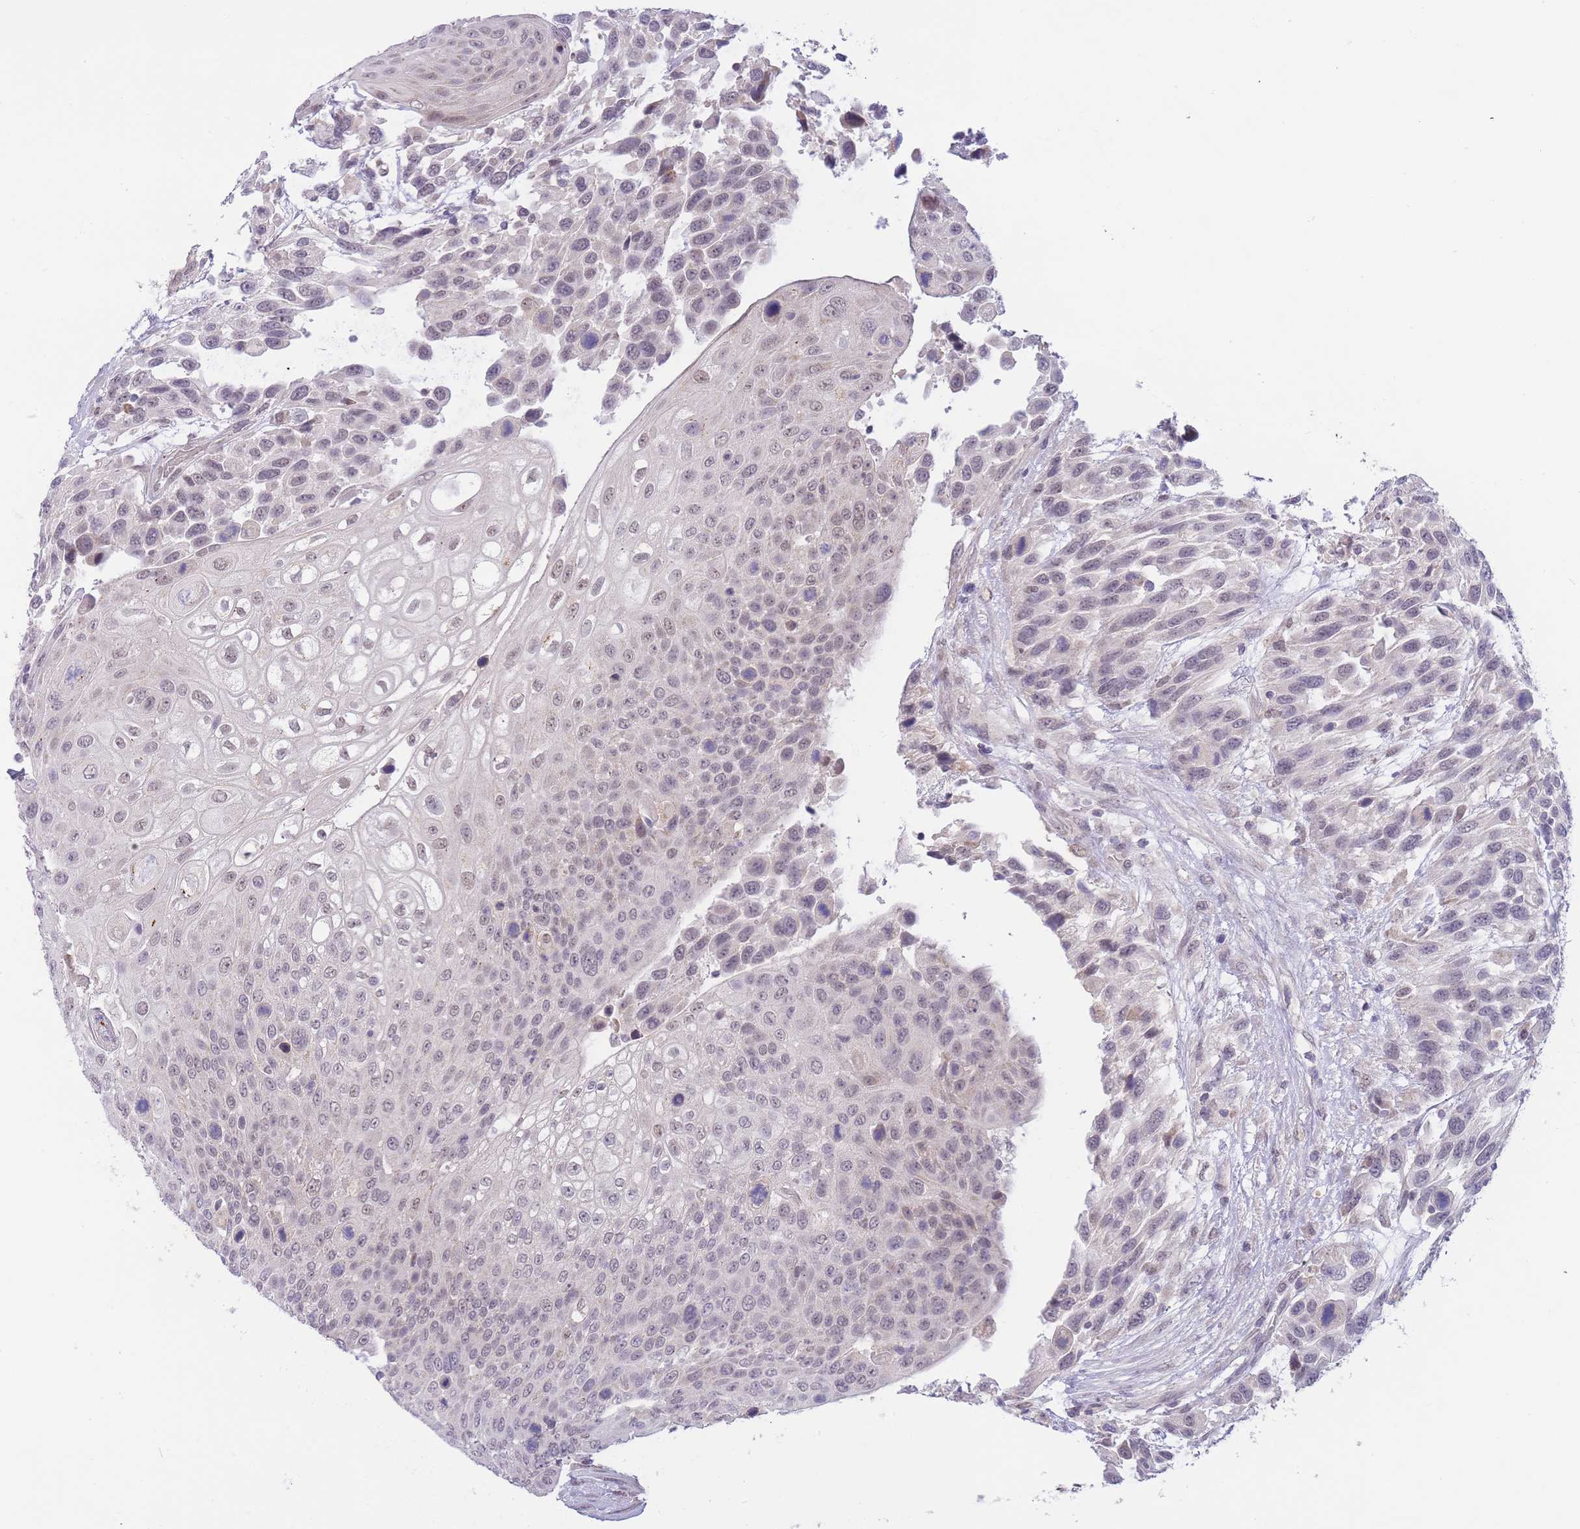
{"staining": {"intensity": "weak", "quantity": "25%-75%", "location": "nuclear"}, "tissue": "urothelial cancer", "cell_type": "Tumor cells", "image_type": "cancer", "snomed": [{"axis": "morphology", "description": "Urothelial carcinoma, High grade"}, {"axis": "topography", "description": "Urinary bladder"}], "caption": "Protein expression analysis of human high-grade urothelial carcinoma reveals weak nuclear staining in approximately 25%-75% of tumor cells. (Brightfield microscopy of DAB IHC at high magnification).", "gene": "GOLGA6L25", "patient": {"sex": "female", "age": 70}}